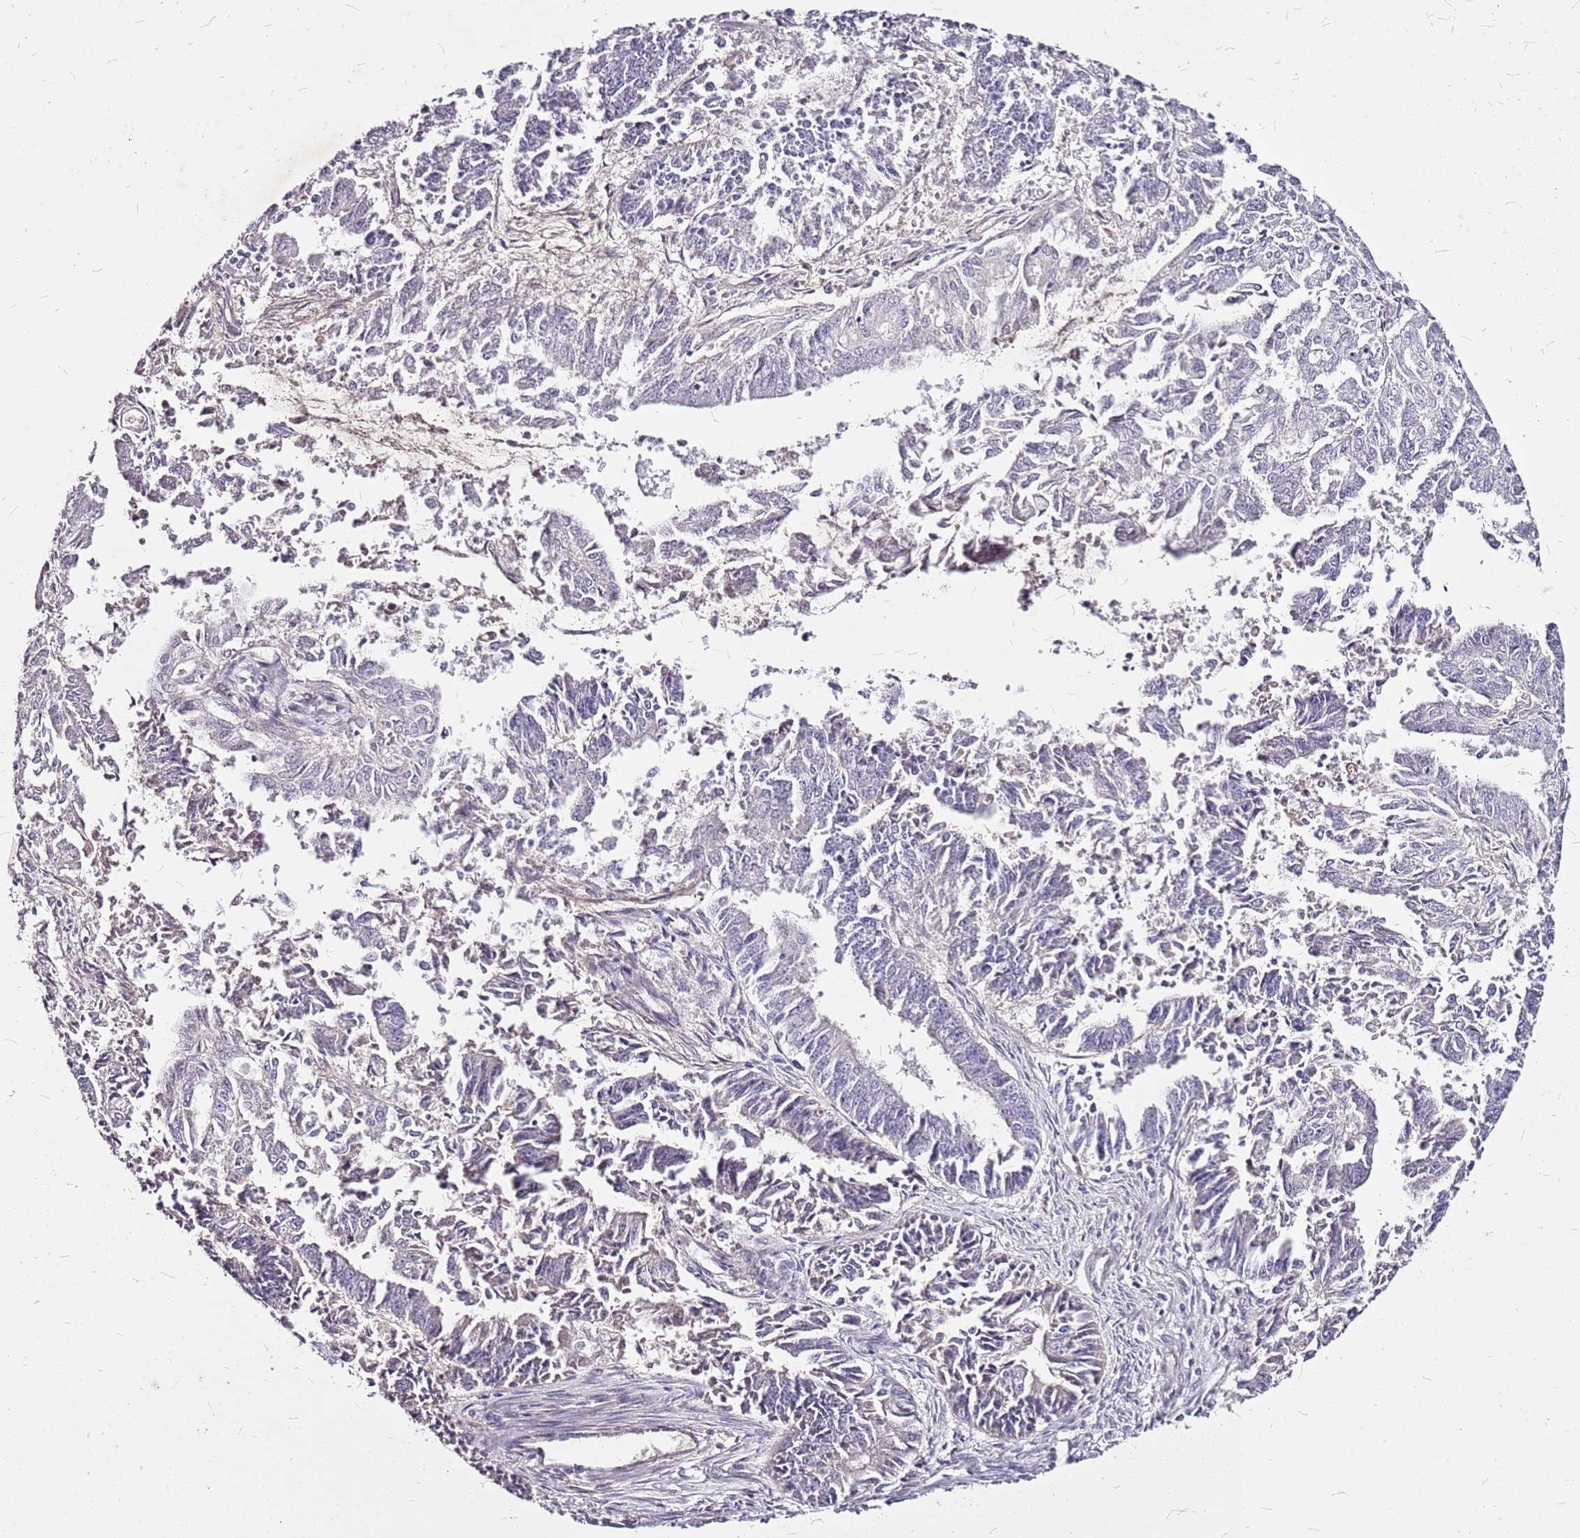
{"staining": {"intensity": "negative", "quantity": "none", "location": "none"}, "tissue": "endometrial cancer", "cell_type": "Tumor cells", "image_type": "cancer", "snomed": [{"axis": "morphology", "description": "Adenocarcinoma, NOS"}, {"axis": "topography", "description": "Endometrium"}], "caption": "IHC micrograph of neoplastic tissue: human endometrial cancer stained with DAB shows no significant protein positivity in tumor cells. Brightfield microscopy of IHC stained with DAB (3,3'-diaminobenzidine) (brown) and hematoxylin (blue), captured at high magnification.", "gene": "DCDC2C", "patient": {"sex": "female", "age": 73}}